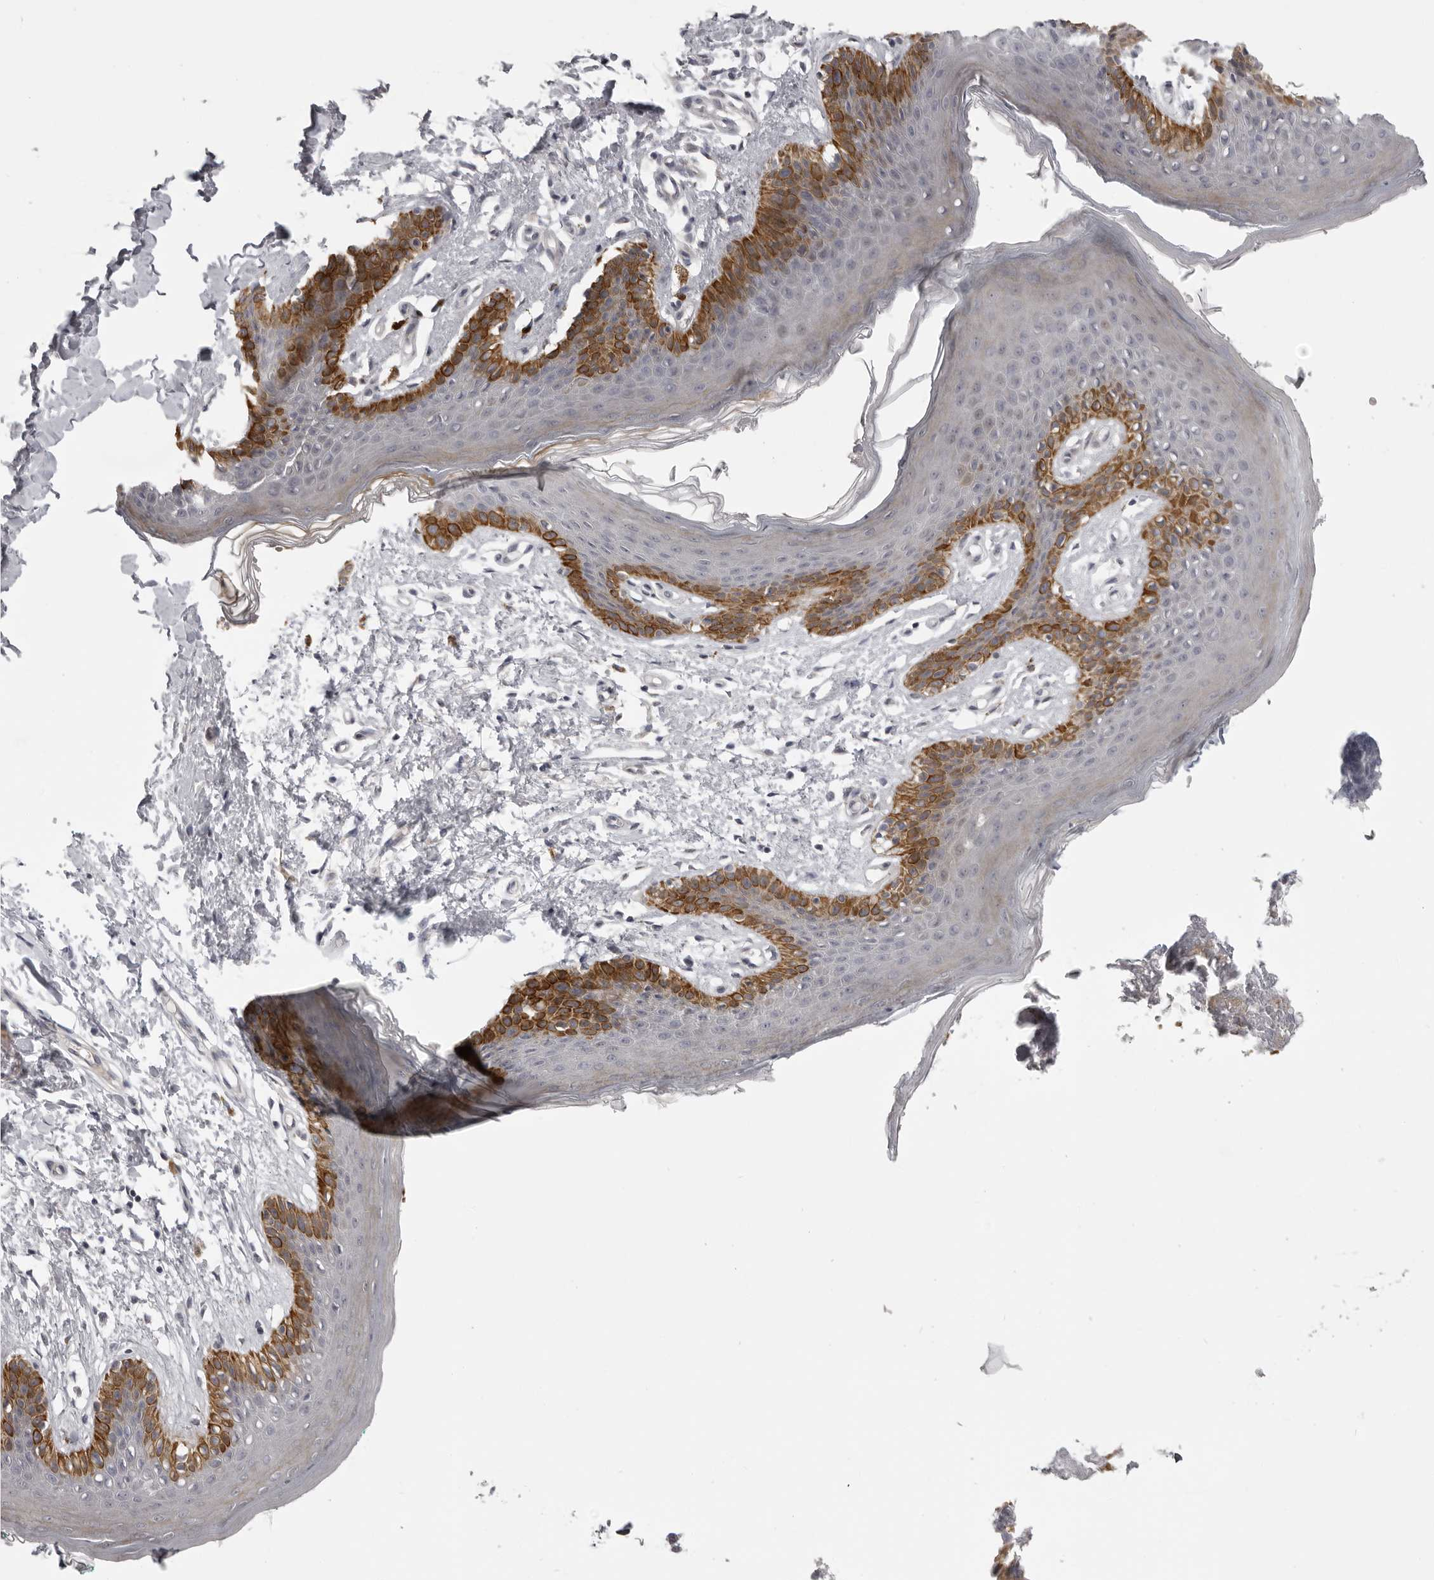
{"staining": {"intensity": "strong", "quantity": "25%-75%", "location": "cytoplasmic/membranous"}, "tissue": "skin", "cell_type": "Epidermal cells", "image_type": "normal", "snomed": [{"axis": "morphology", "description": "Normal tissue, NOS"}, {"axis": "topography", "description": "Vulva"}], "caption": "Immunohistochemistry of normal human skin displays high levels of strong cytoplasmic/membranous expression in approximately 25%-75% of epidermal cells. Nuclei are stained in blue.", "gene": "EPHA10", "patient": {"sex": "female", "age": 66}}